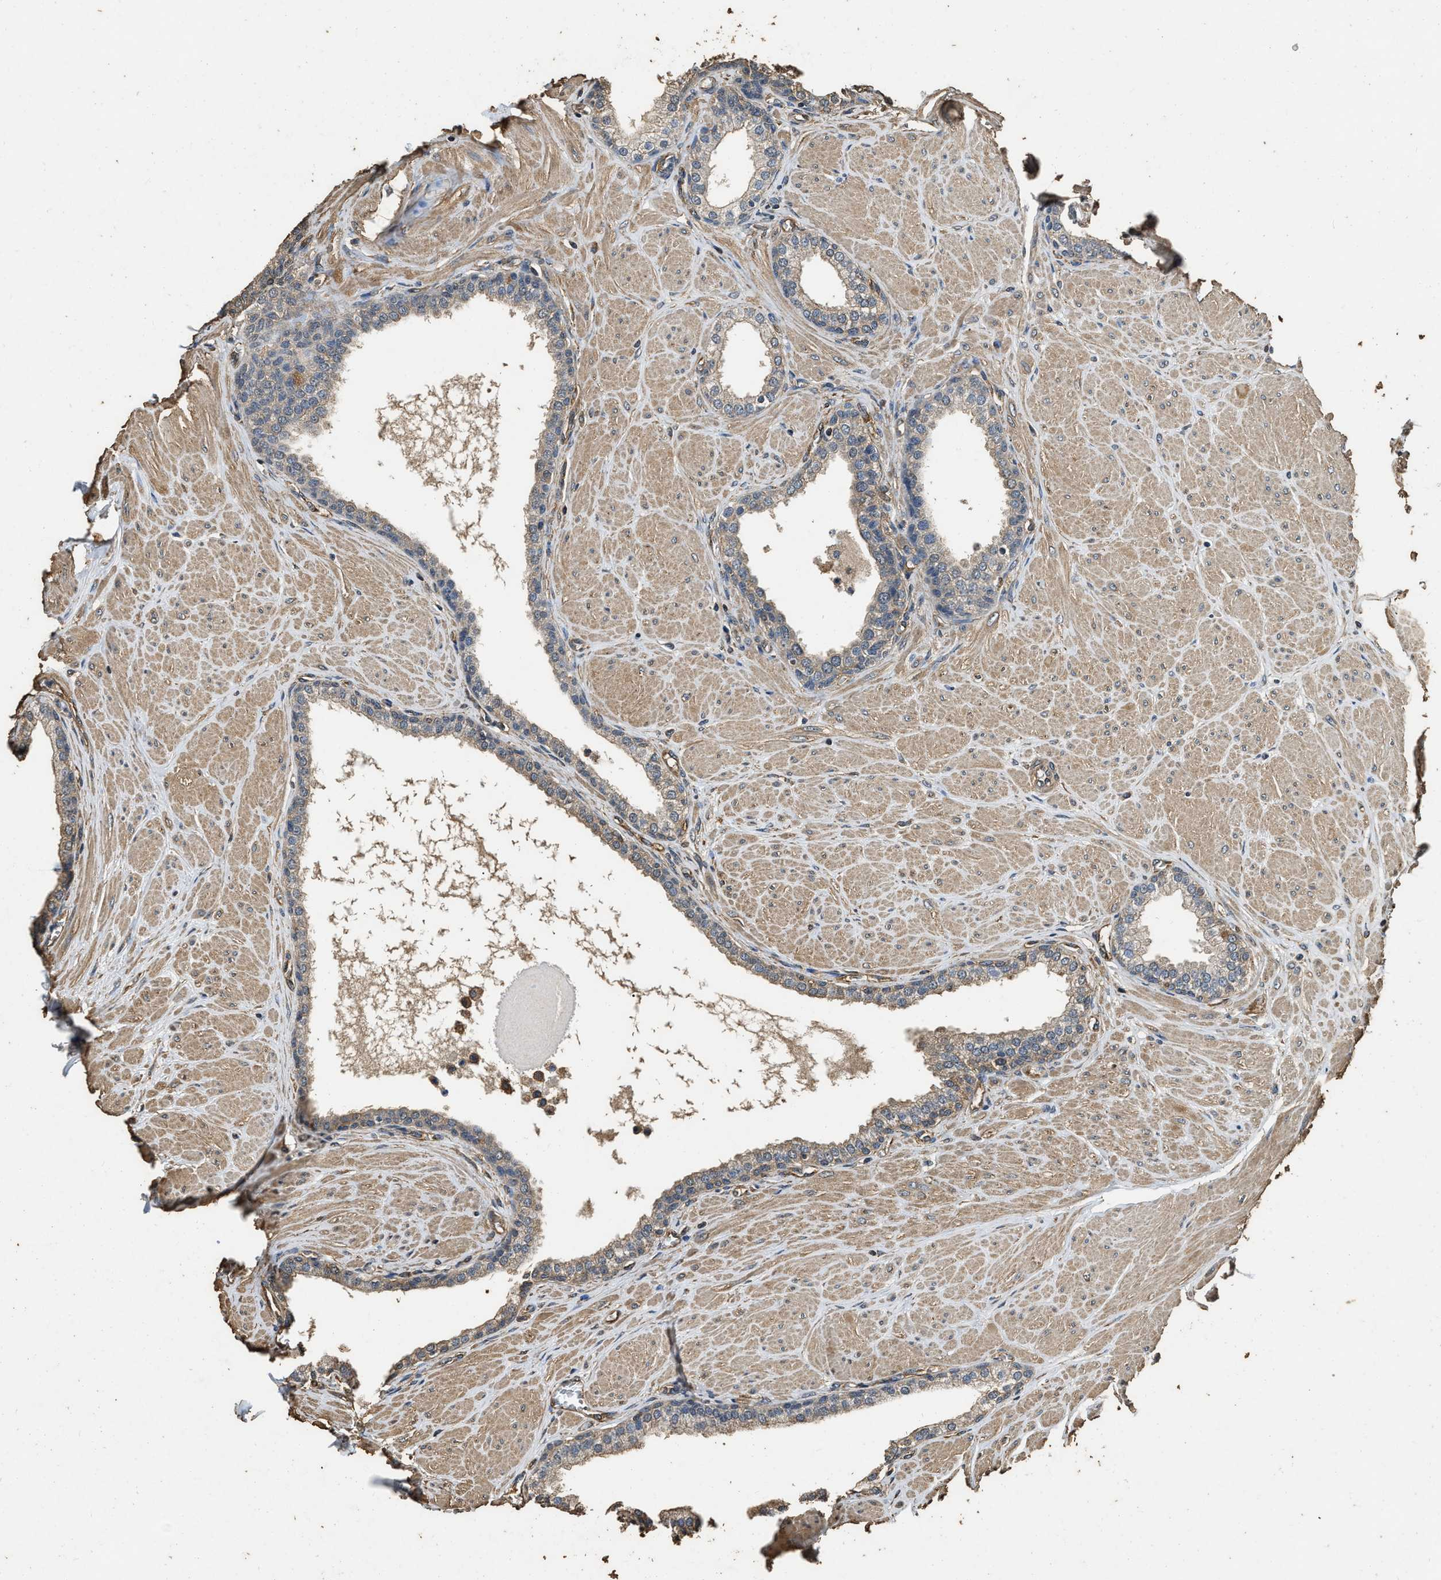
{"staining": {"intensity": "weak", "quantity": ">75%", "location": "cytoplasmic/membranous"}, "tissue": "prostate", "cell_type": "Glandular cells", "image_type": "normal", "snomed": [{"axis": "morphology", "description": "Normal tissue, NOS"}, {"axis": "topography", "description": "Prostate"}], "caption": "High-magnification brightfield microscopy of unremarkable prostate stained with DAB (brown) and counterstained with hematoxylin (blue). glandular cells exhibit weak cytoplasmic/membranous expression is seen in about>75% of cells.", "gene": "MIB1", "patient": {"sex": "male", "age": 51}}